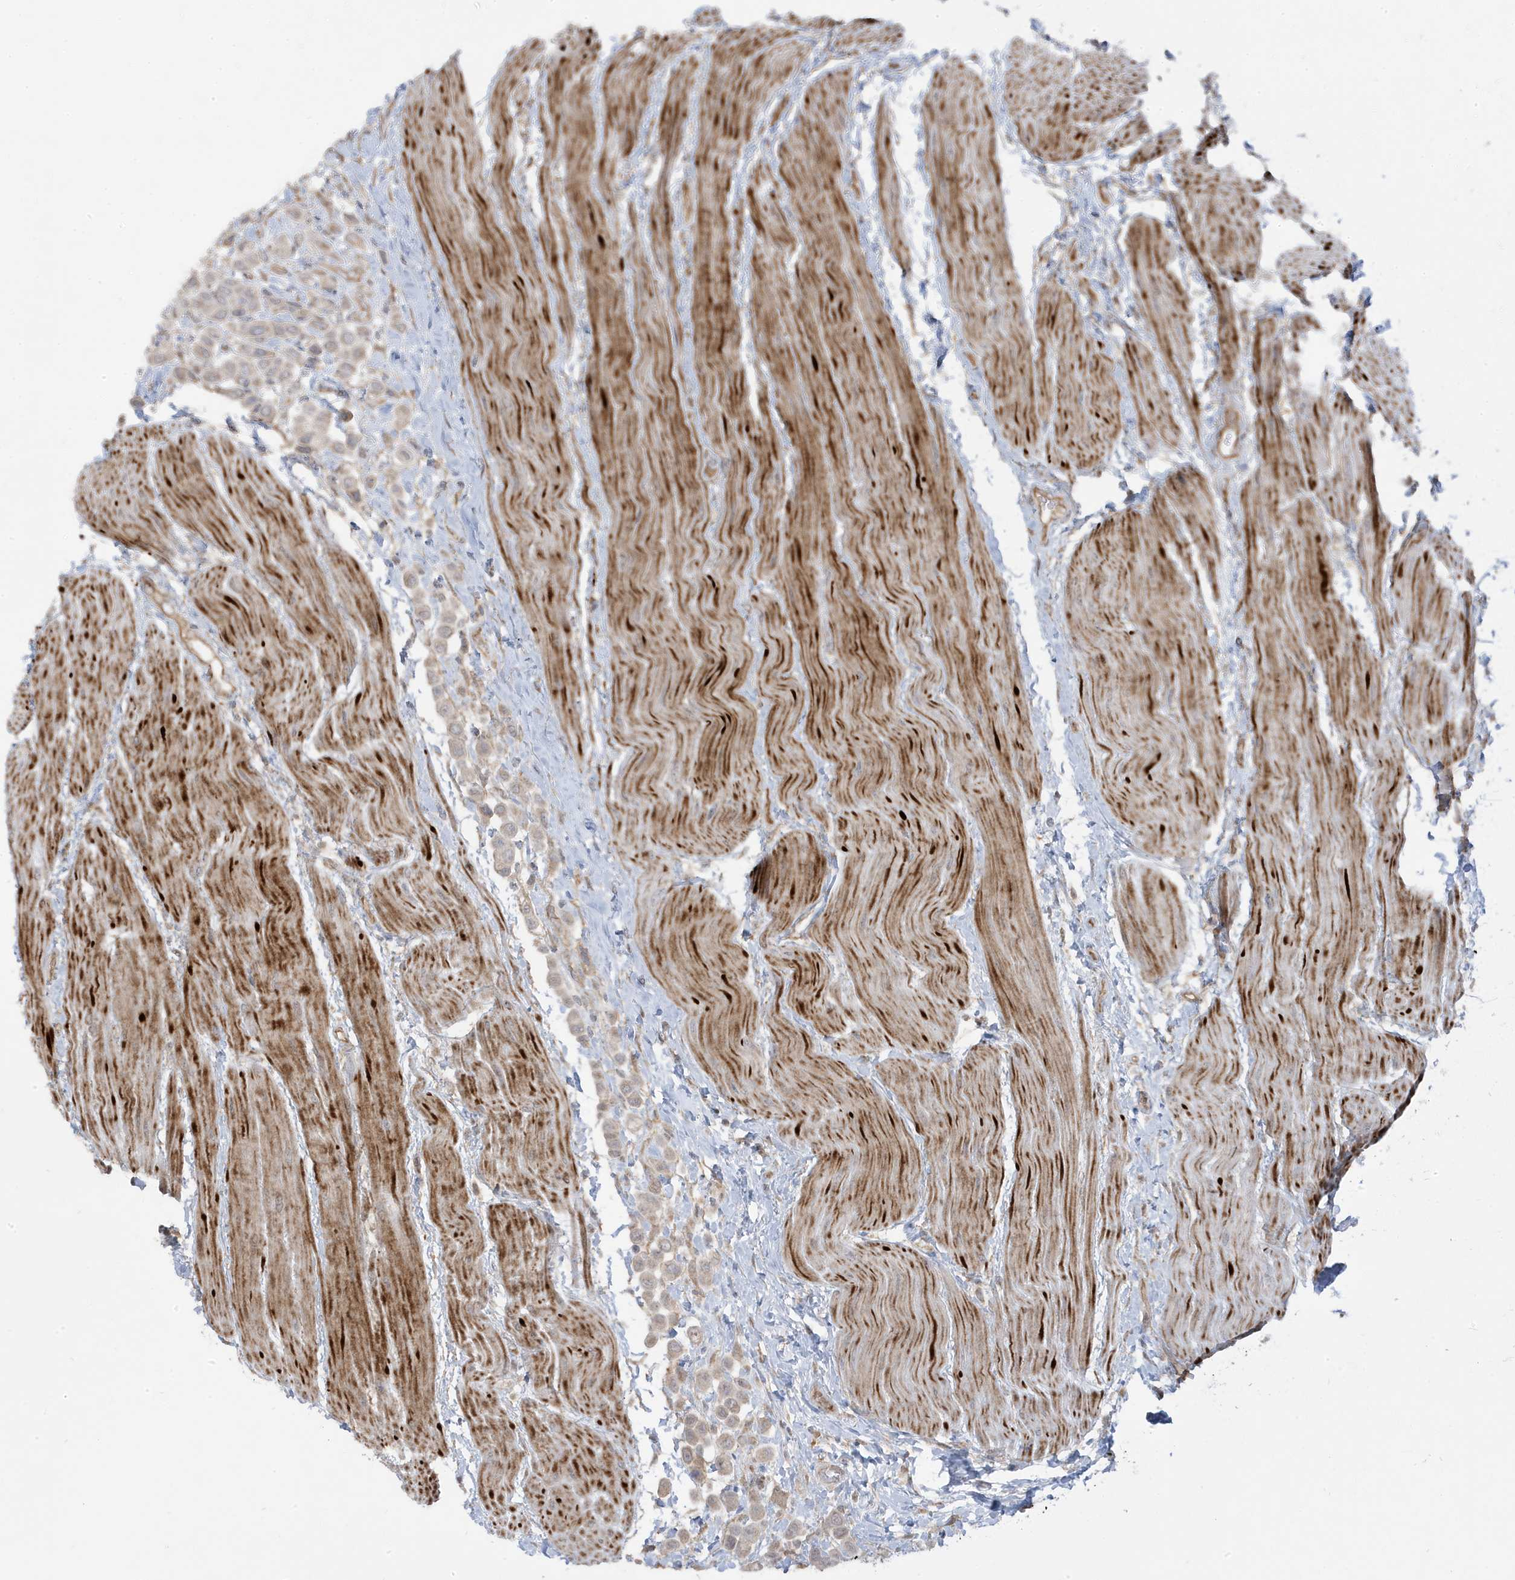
{"staining": {"intensity": "weak", "quantity": "<25%", "location": "cytoplasmic/membranous"}, "tissue": "urothelial cancer", "cell_type": "Tumor cells", "image_type": "cancer", "snomed": [{"axis": "morphology", "description": "Urothelial carcinoma, High grade"}, {"axis": "topography", "description": "Urinary bladder"}], "caption": "Urothelial cancer was stained to show a protein in brown. There is no significant positivity in tumor cells. (DAB (3,3'-diaminobenzidine) IHC, high magnification).", "gene": "DNAJC12", "patient": {"sex": "male", "age": 50}}